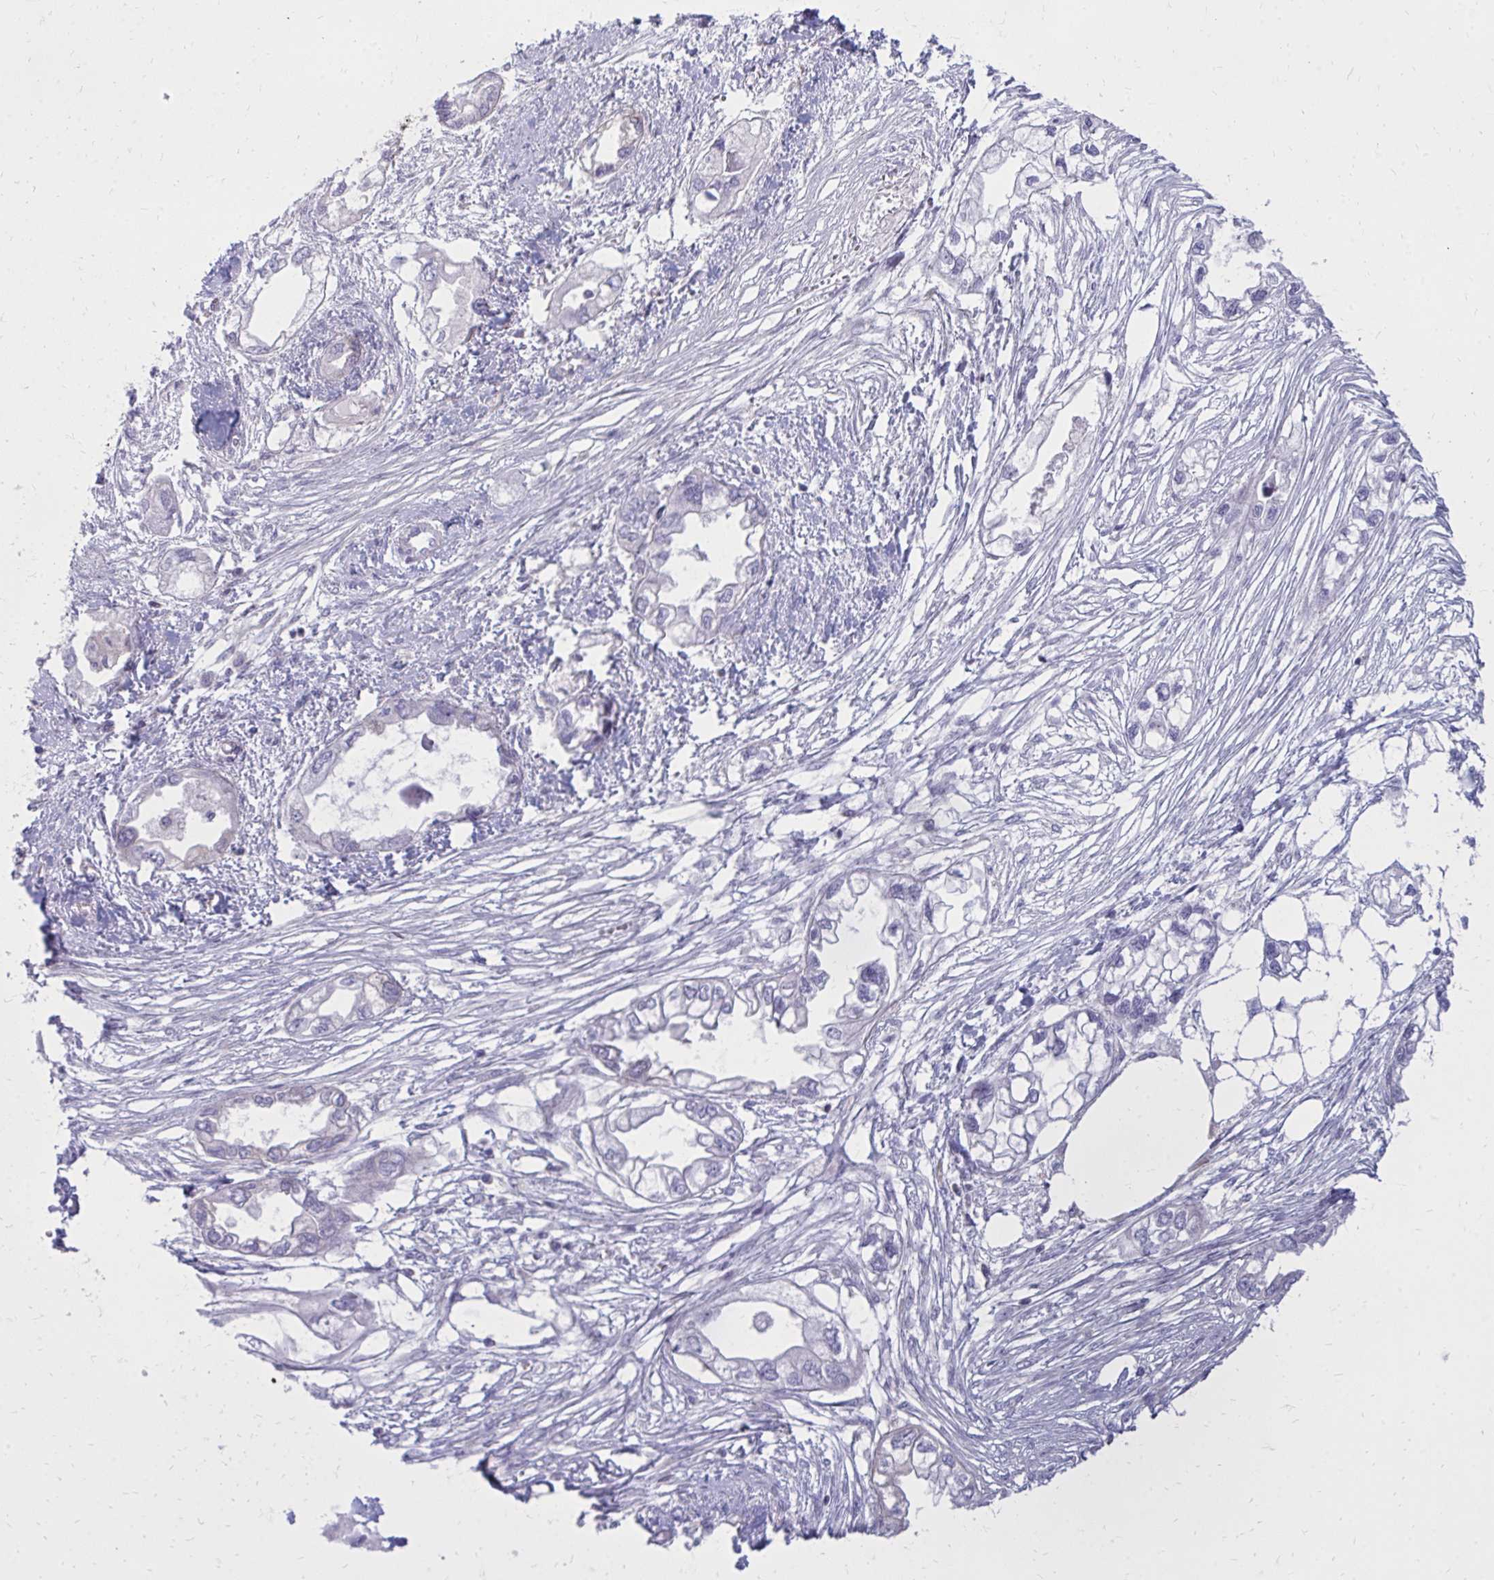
{"staining": {"intensity": "negative", "quantity": "none", "location": "none"}, "tissue": "endometrial cancer", "cell_type": "Tumor cells", "image_type": "cancer", "snomed": [{"axis": "morphology", "description": "Adenocarcinoma, NOS"}, {"axis": "morphology", "description": "Adenocarcinoma, metastatic, NOS"}, {"axis": "topography", "description": "Adipose tissue"}, {"axis": "topography", "description": "Endometrium"}], "caption": "This is a histopathology image of immunohistochemistry (IHC) staining of endometrial cancer (metastatic adenocarcinoma), which shows no positivity in tumor cells.", "gene": "ASAP1", "patient": {"sex": "female", "age": 67}}